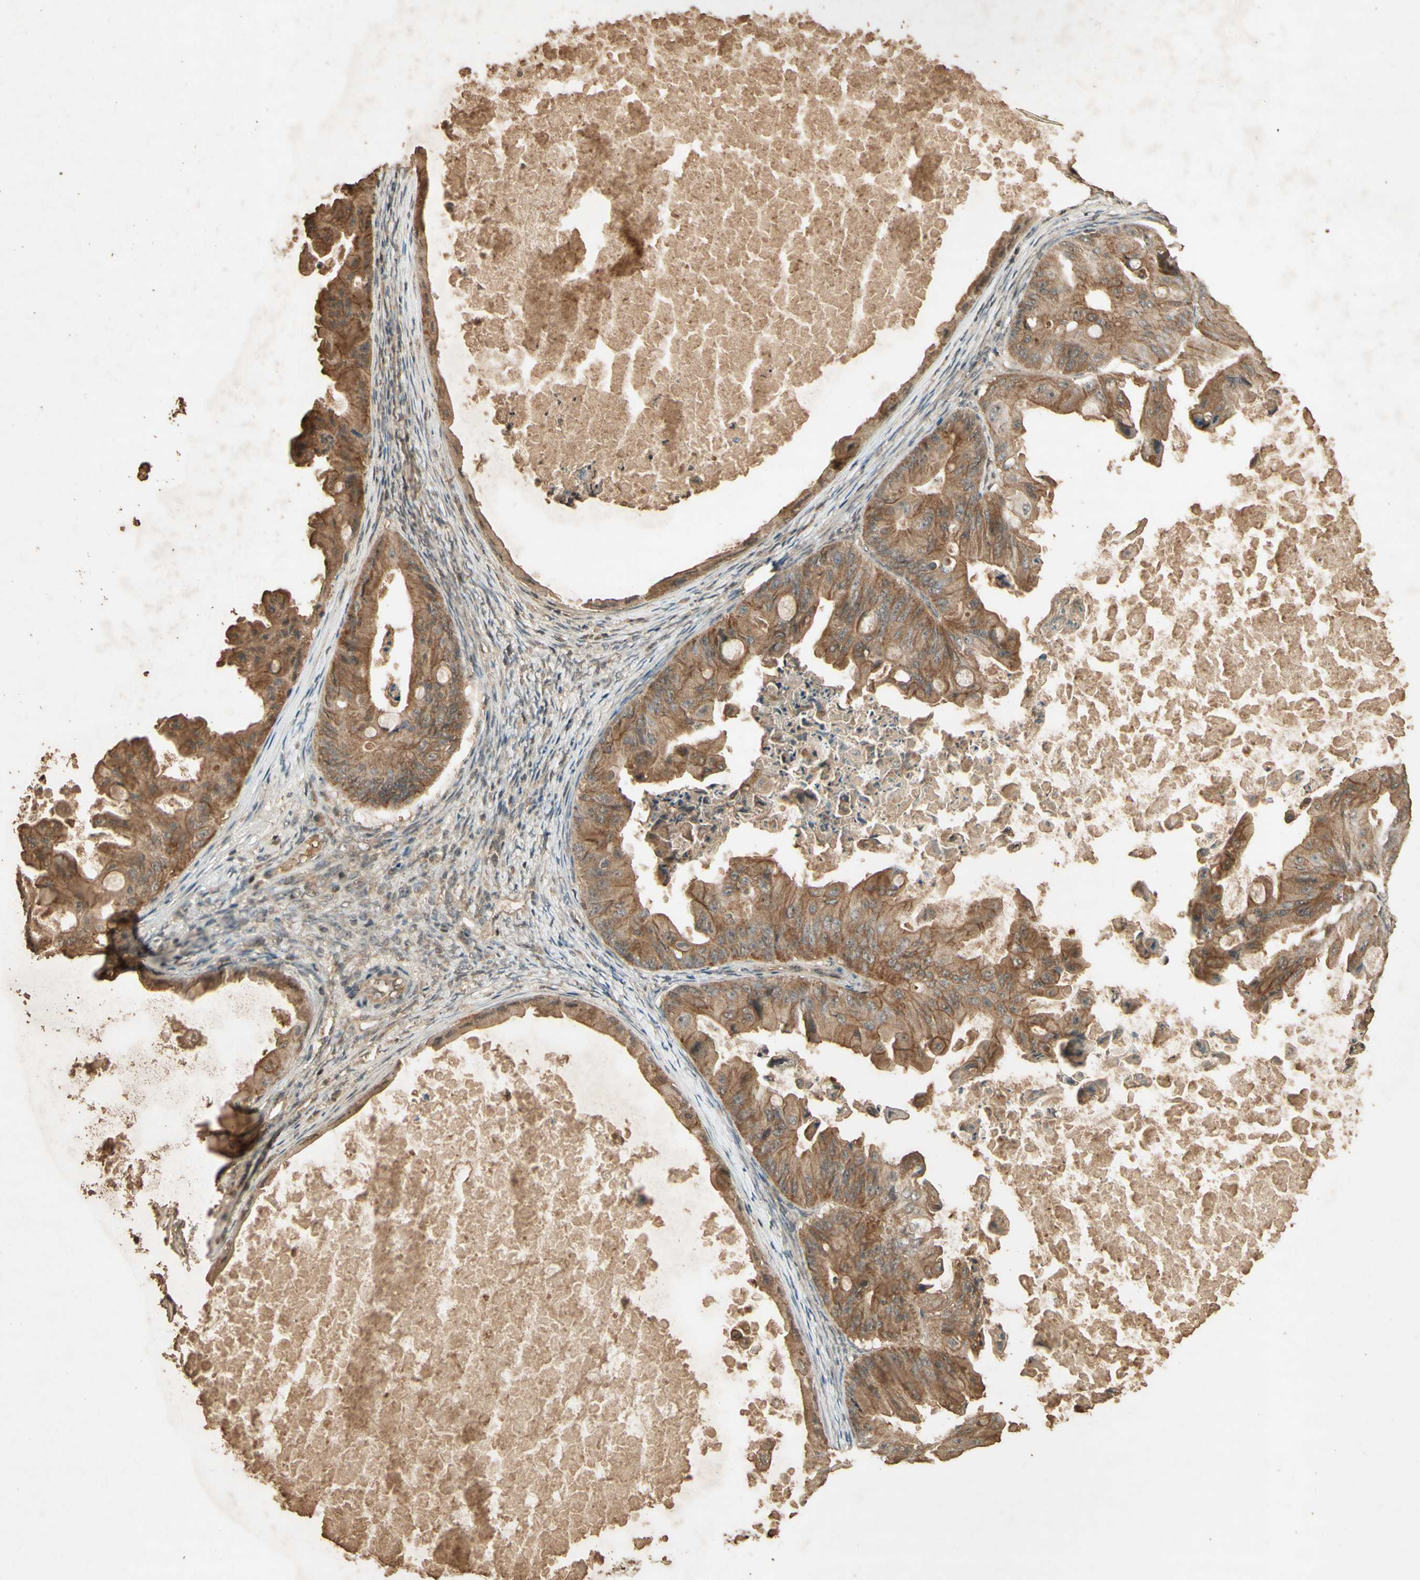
{"staining": {"intensity": "moderate", "quantity": ">75%", "location": "cytoplasmic/membranous"}, "tissue": "ovarian cancer", "cell_type": "Tumor cells", "image_type": "cancer", "snomed": [{"axis": "morphology", "description": "Cystadenocarcinoma, mucinous, NOS"}, {"axis": "topography", "description": "Ovary"}], "caption": "Ovarian cancer (mucinous cystadenocarcinoma) stained for a protein (brown) demonstrates moderate cytoplasmic/membranous positive staining in about >75% of tumor cells.", "gene": "SMAD9", "patient": {"sex": "female", "age": 37}}